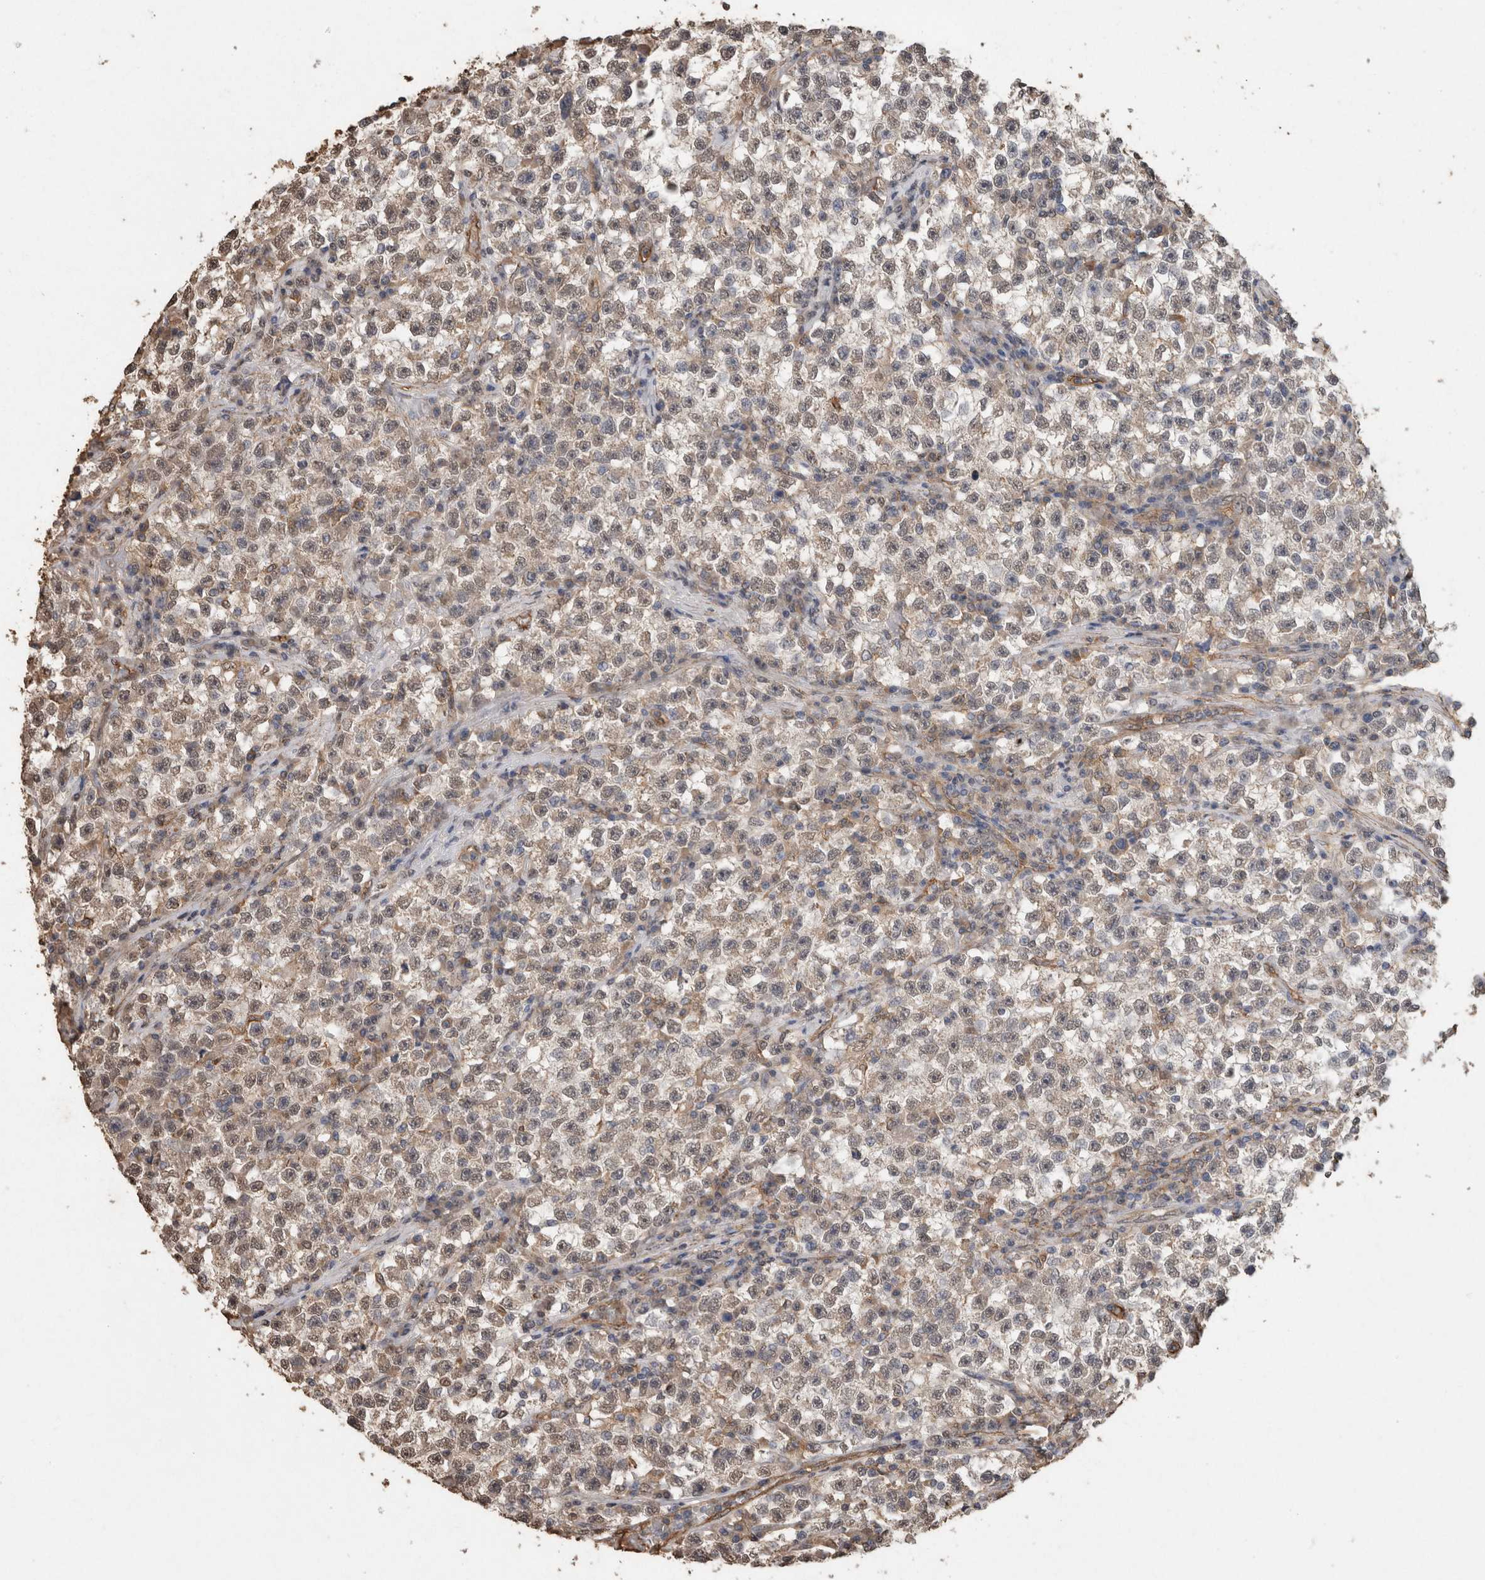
{"staining": {"intensity": "weak", "quantity": "25%-75%", "location": "cytoplasmic/membranous"}, "tissue": "testis cancer", "cell_type": "Tumor cells", "image_type": "cancer", "snomed": [{"axis": "morphology", "description": "Seminoma, NOS"}, {"axis": "topography", "description": "Testis"}], "caption": "IHC of testis seminoma displays low levels of weak cytoplasmic/membranous staining in approximately 25%-75% of tumor cells.", "gene": "S100A10", "patient": {"sex": "male", "age": 22}}